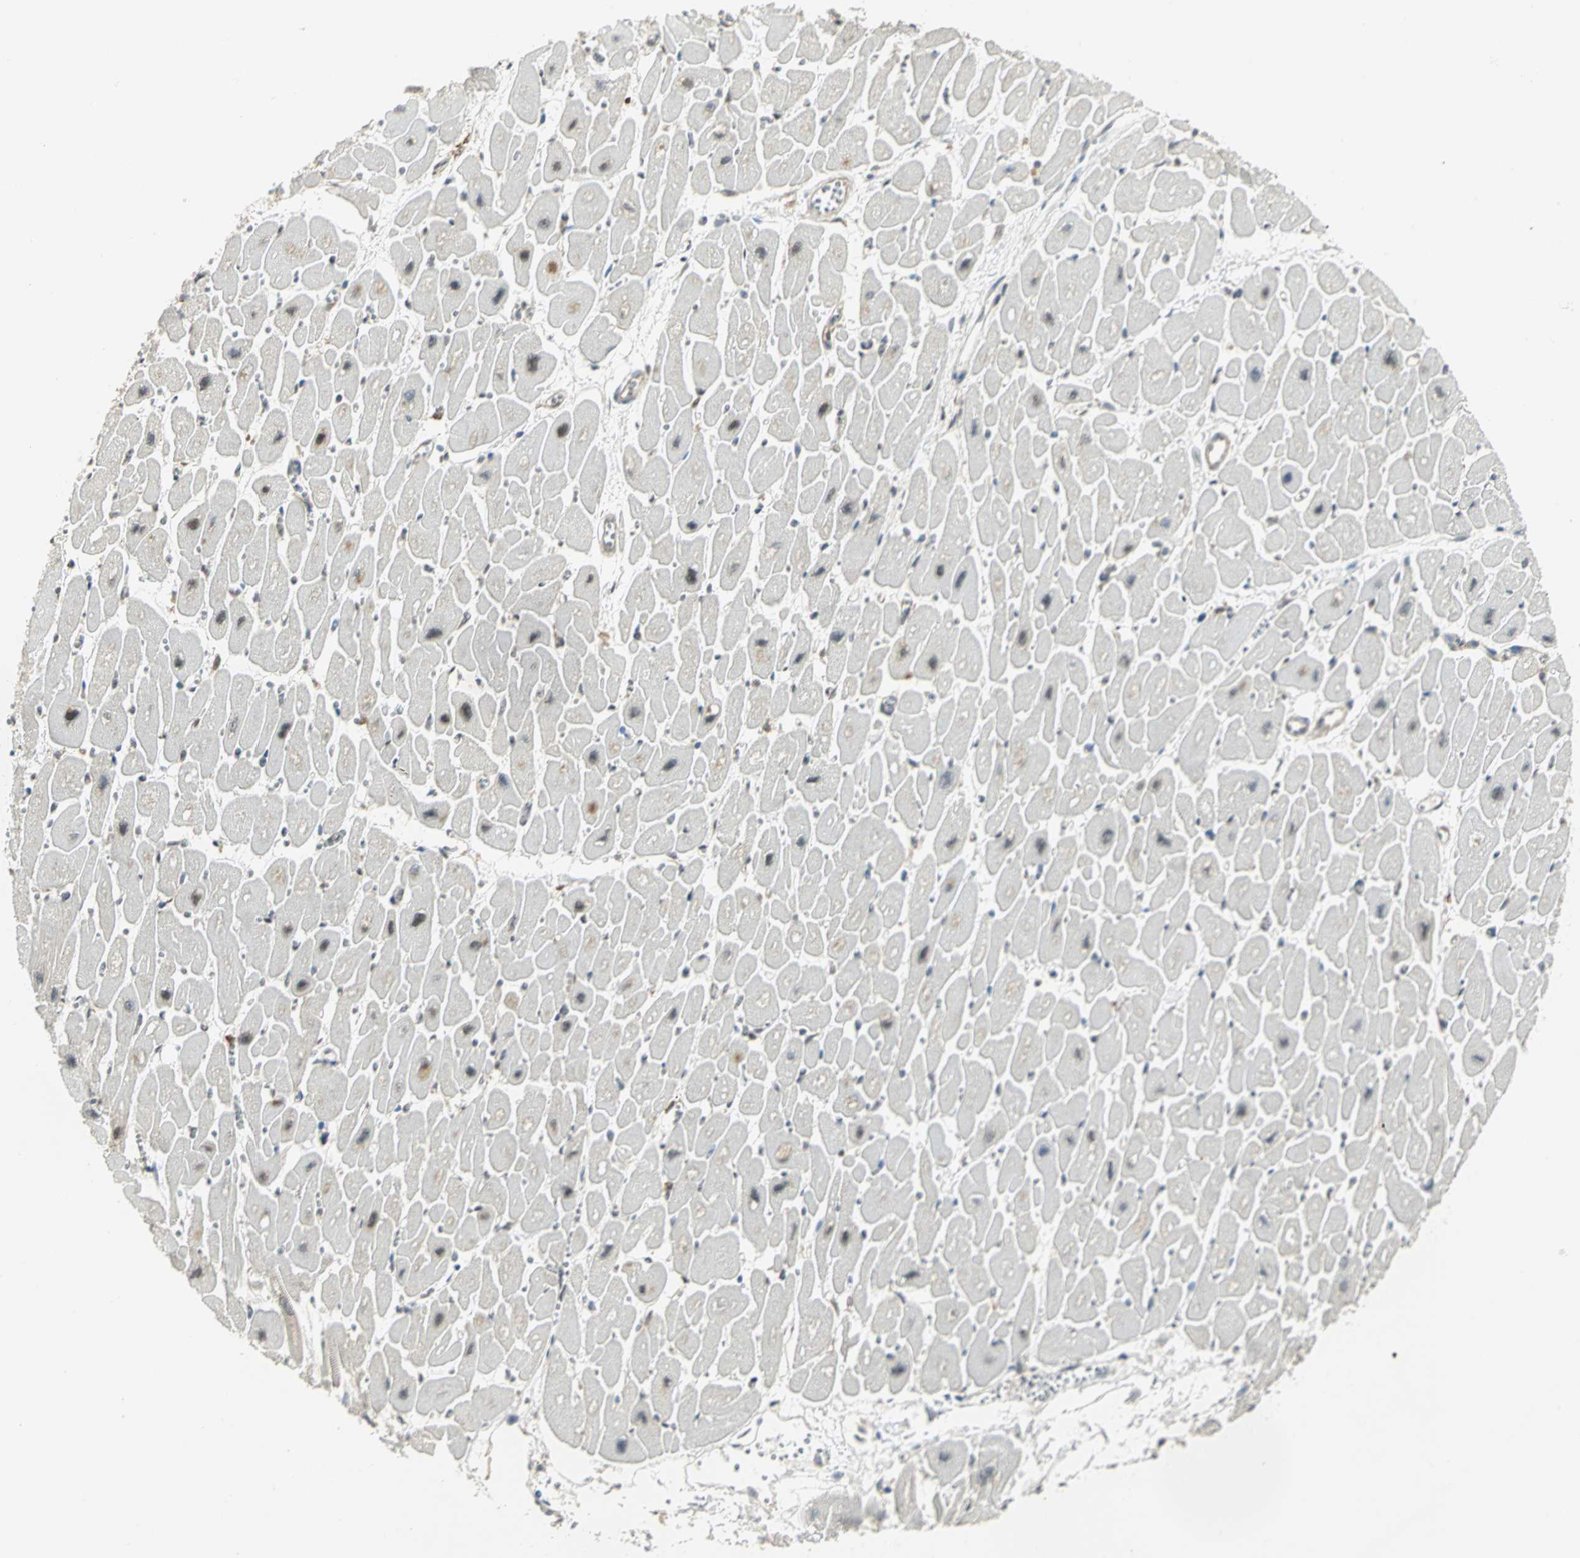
{"staining": {"intensity": "weak", "quantity": "25%-75%", "location": "nuclear"}, "tissue": "heart muscle", "cell_type": "Cardiomyocytes", "image_type": "normal", "snomed": [{"axis": "morphology", "description": "Normal tissue, NOS"}, {"axis": "topography", "description": "Heart"}], "caption": "Immunohistochemistry (IHC) (DAB (3,3'-diaminobenzidine)) staining of unremarkable human heart muscle exhibits weak nuclear protein expression in about 25%-75% of cardiomyocytes. Ihc stains the protein of interest in brown and the nuclei are stained blue.", "gene": "DDX5", "patient": {"sex": "female", "age": 54}}